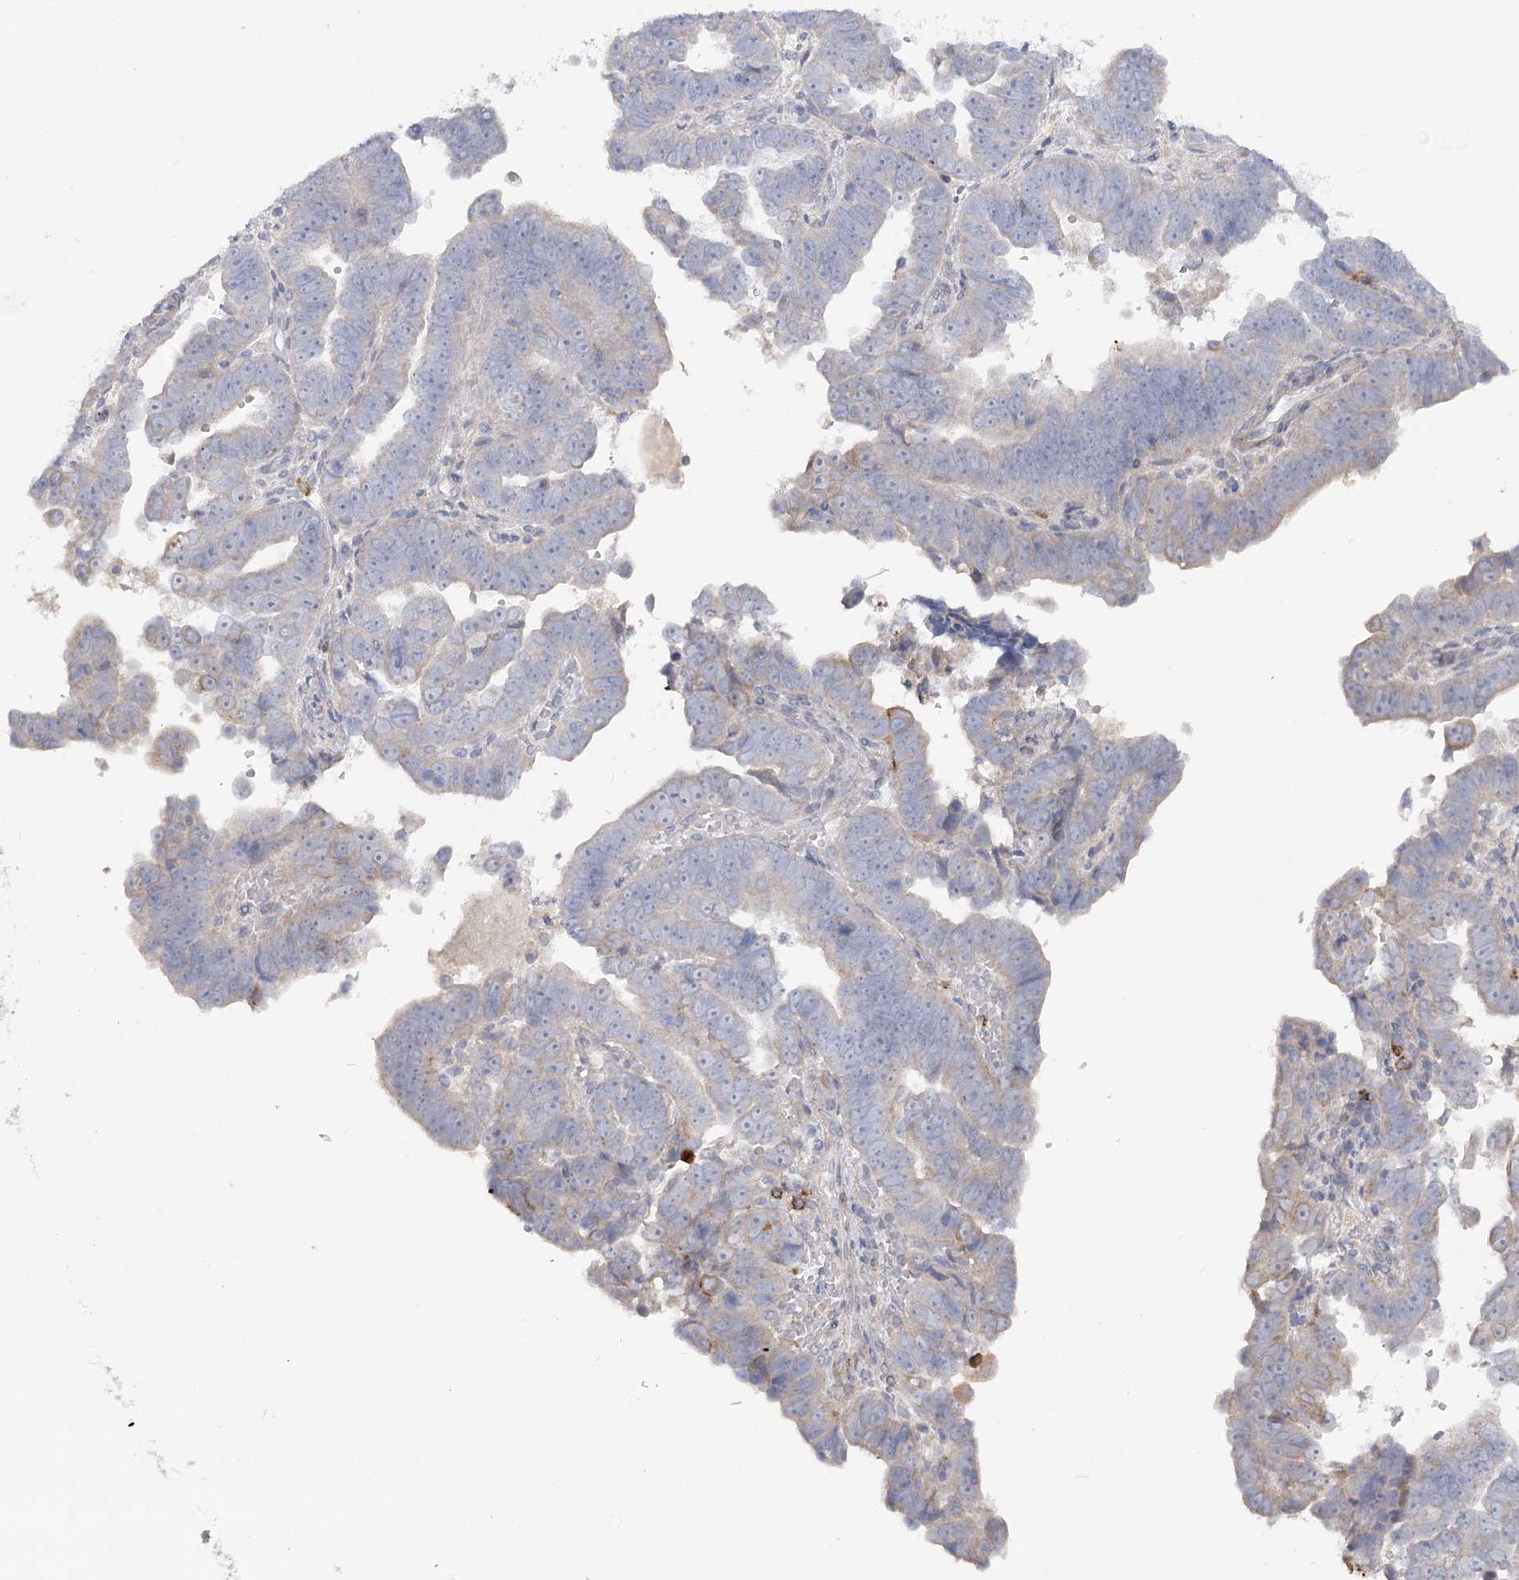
{"staining": {"intensity": "negative", "quantity": "none", "location": "none"}, "tissue": "endometrial cancer", "cell_type": "Tumor cells", "image_type": "cancer", "snomed": [{"axis": "morphology", "description": "Adenocarcinoma, NOS"}, {"axis": "topography", "description": "Endometrium"}], "caption": "This is a photomicrograph of immunohistochemistry (IHC) staining of endometrial cancer (adenocarcinoma), which shows no expression in tumor cells.", "gene": "SCN11A", "patient": {"sex": "female", "age": 75}}